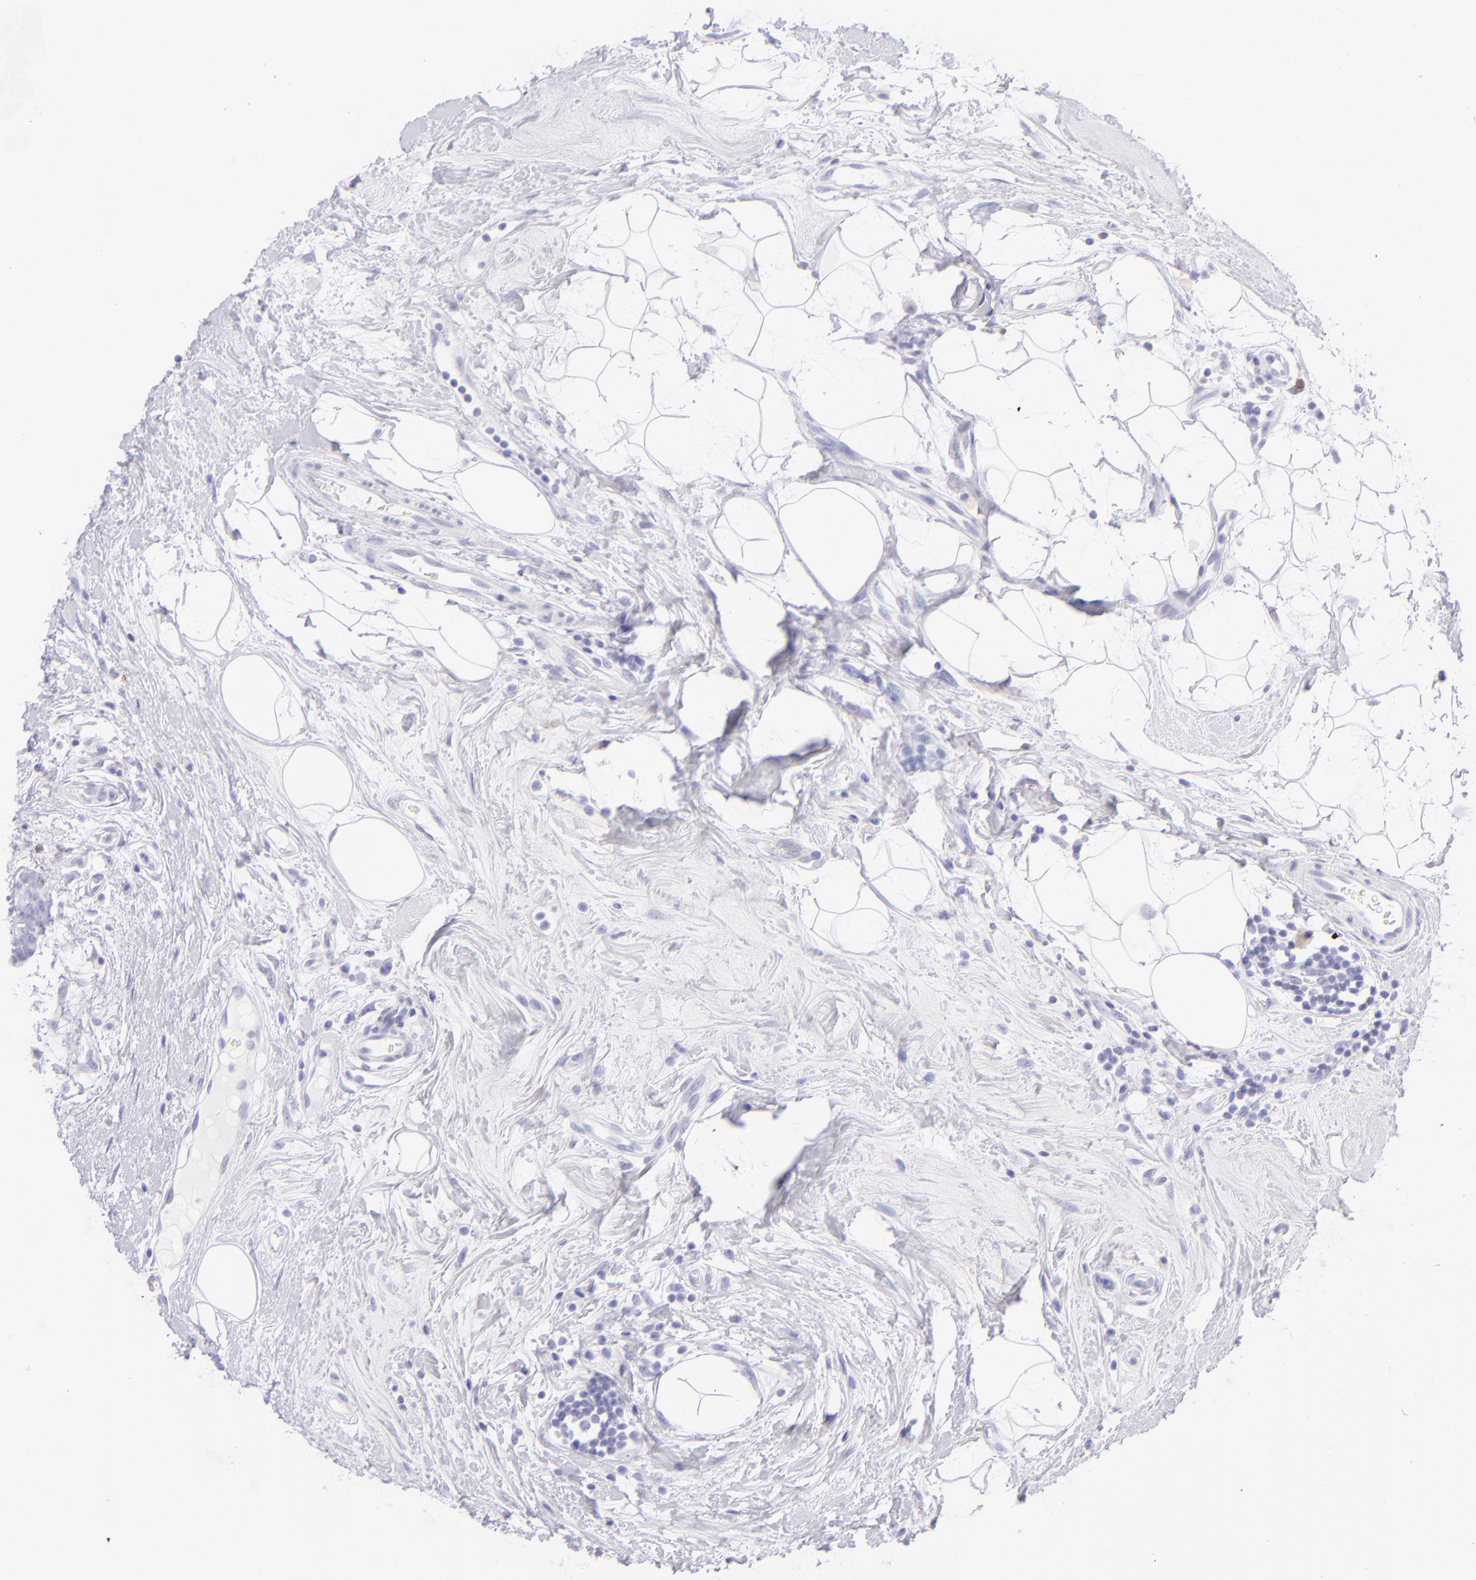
{"staining": {"intensity": "negative", "quantity": "none", "location": "none"}, "tissue": "breast cancer", "cell_type": "Tumor cells", "image_type": "cancer", "snomed": [{"axis": "morphology", "description": "Duct carcinoma"}, {"axis": "topography", "description": "Breast"}], "caption": "This photomicrograph is of invasive ductal carcinoma (breast) stained with immunohistochemistry (IHC) to label a protein in brown with the nuclei are counter-stained blue. There is no positivity in tumor cells.", "gene": "CD69", "patient": {"sex": "female", "age": 40}}